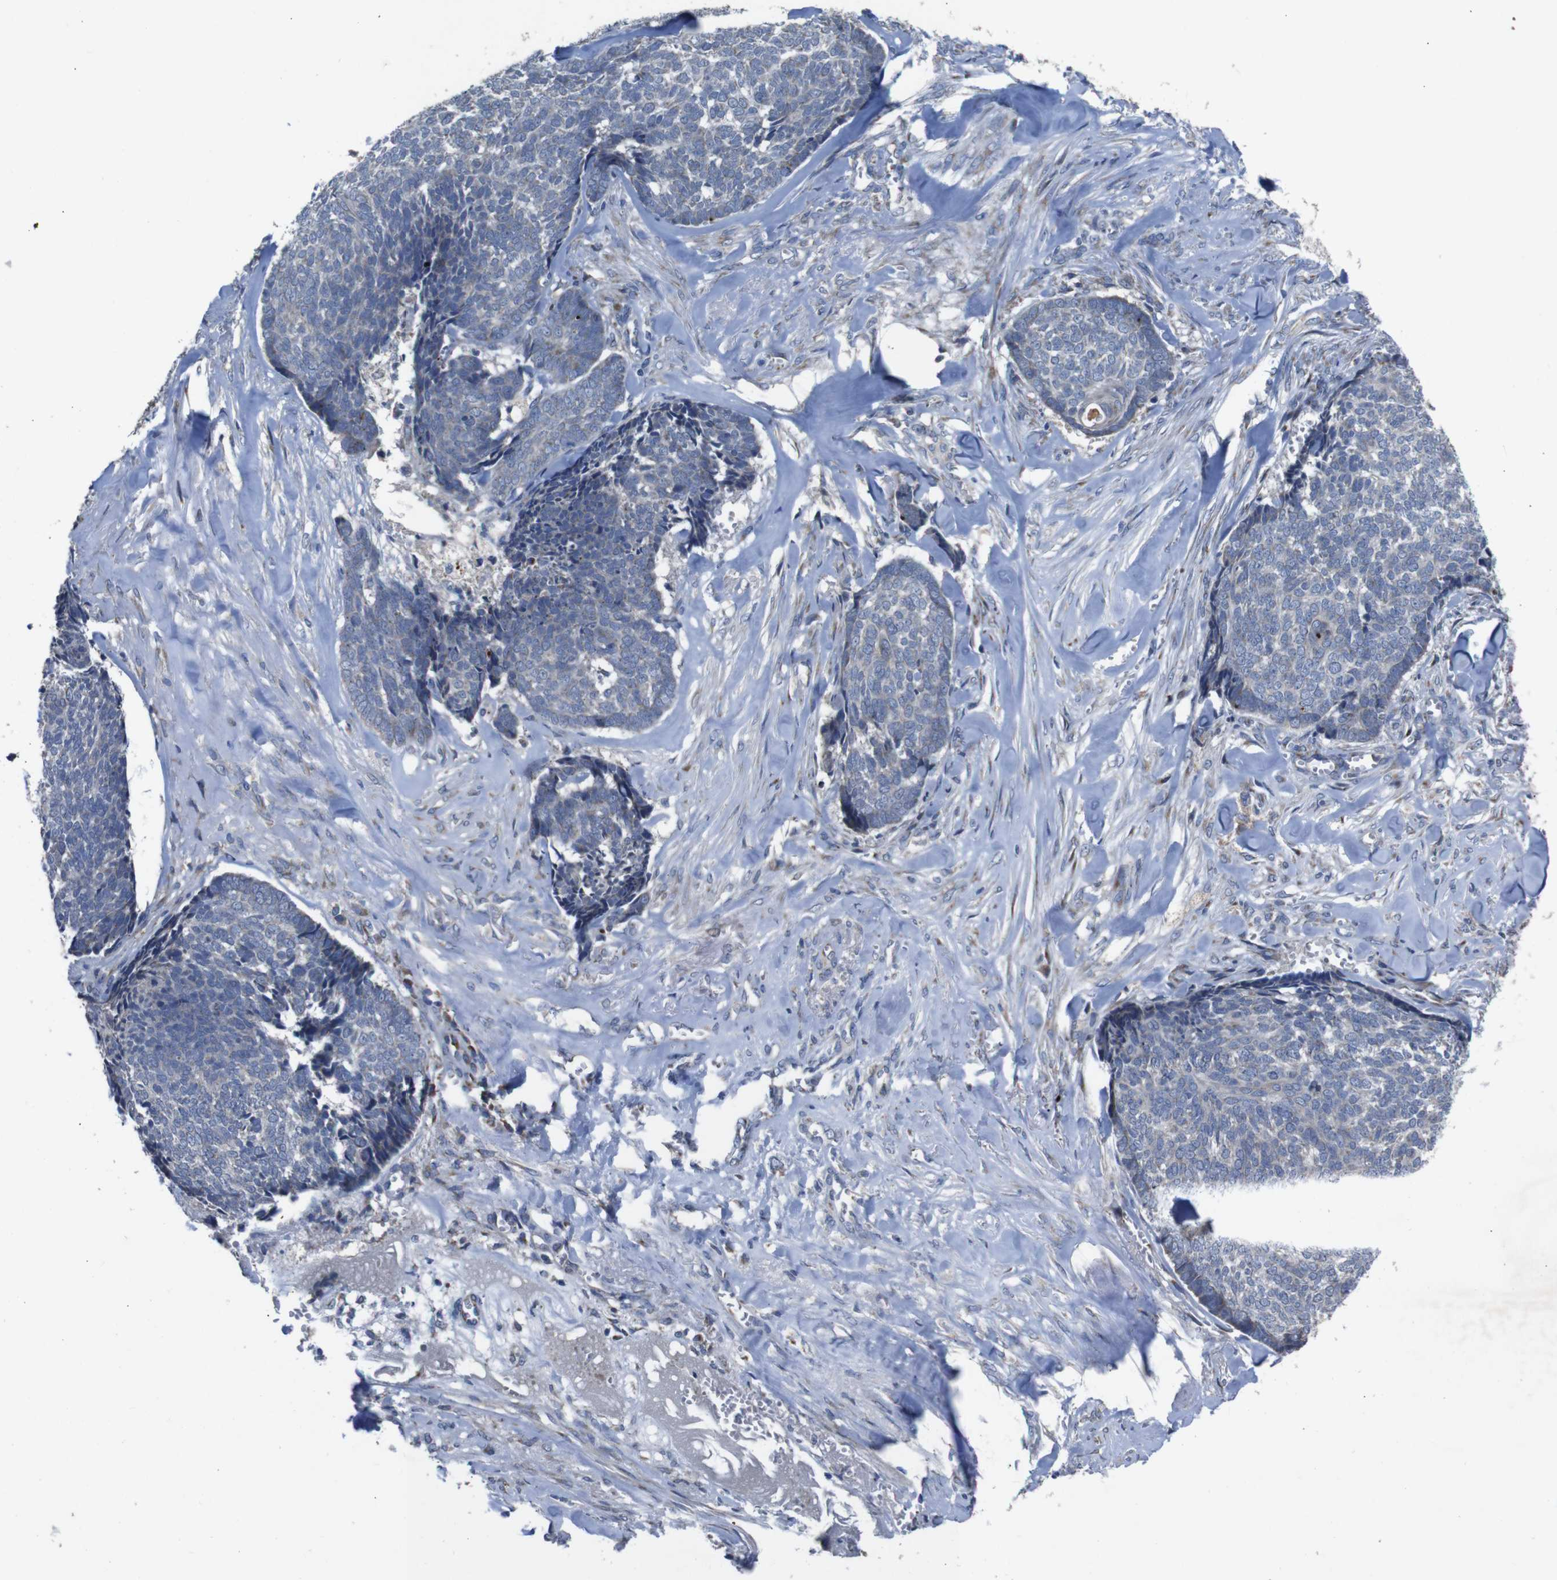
{"staining": {"intensity": "negative", "quantity": "none", "location": "none"}, "tissue": "skin cancer", "cell_type": "Tumor cells", "image_type": "cancer", "snomed": [{"axis": "morphology", "description": "Basal cell carcinoma"}, {"axis": "topography", "description": "Skin"}], "caption": "This histopathology image is of basal cell carcinoma (skin) stained with IHC to label a protein in brown with the nuclei are counter-stained blue. There is no expression in tumor cells. (Brightfield microscopy of DAB (3,3'-diaminobenzidine) immunohistochemistry (IHC) at high magnification).", "gene": "CHST10", "patient": {"sex": "male", "age": 84}}